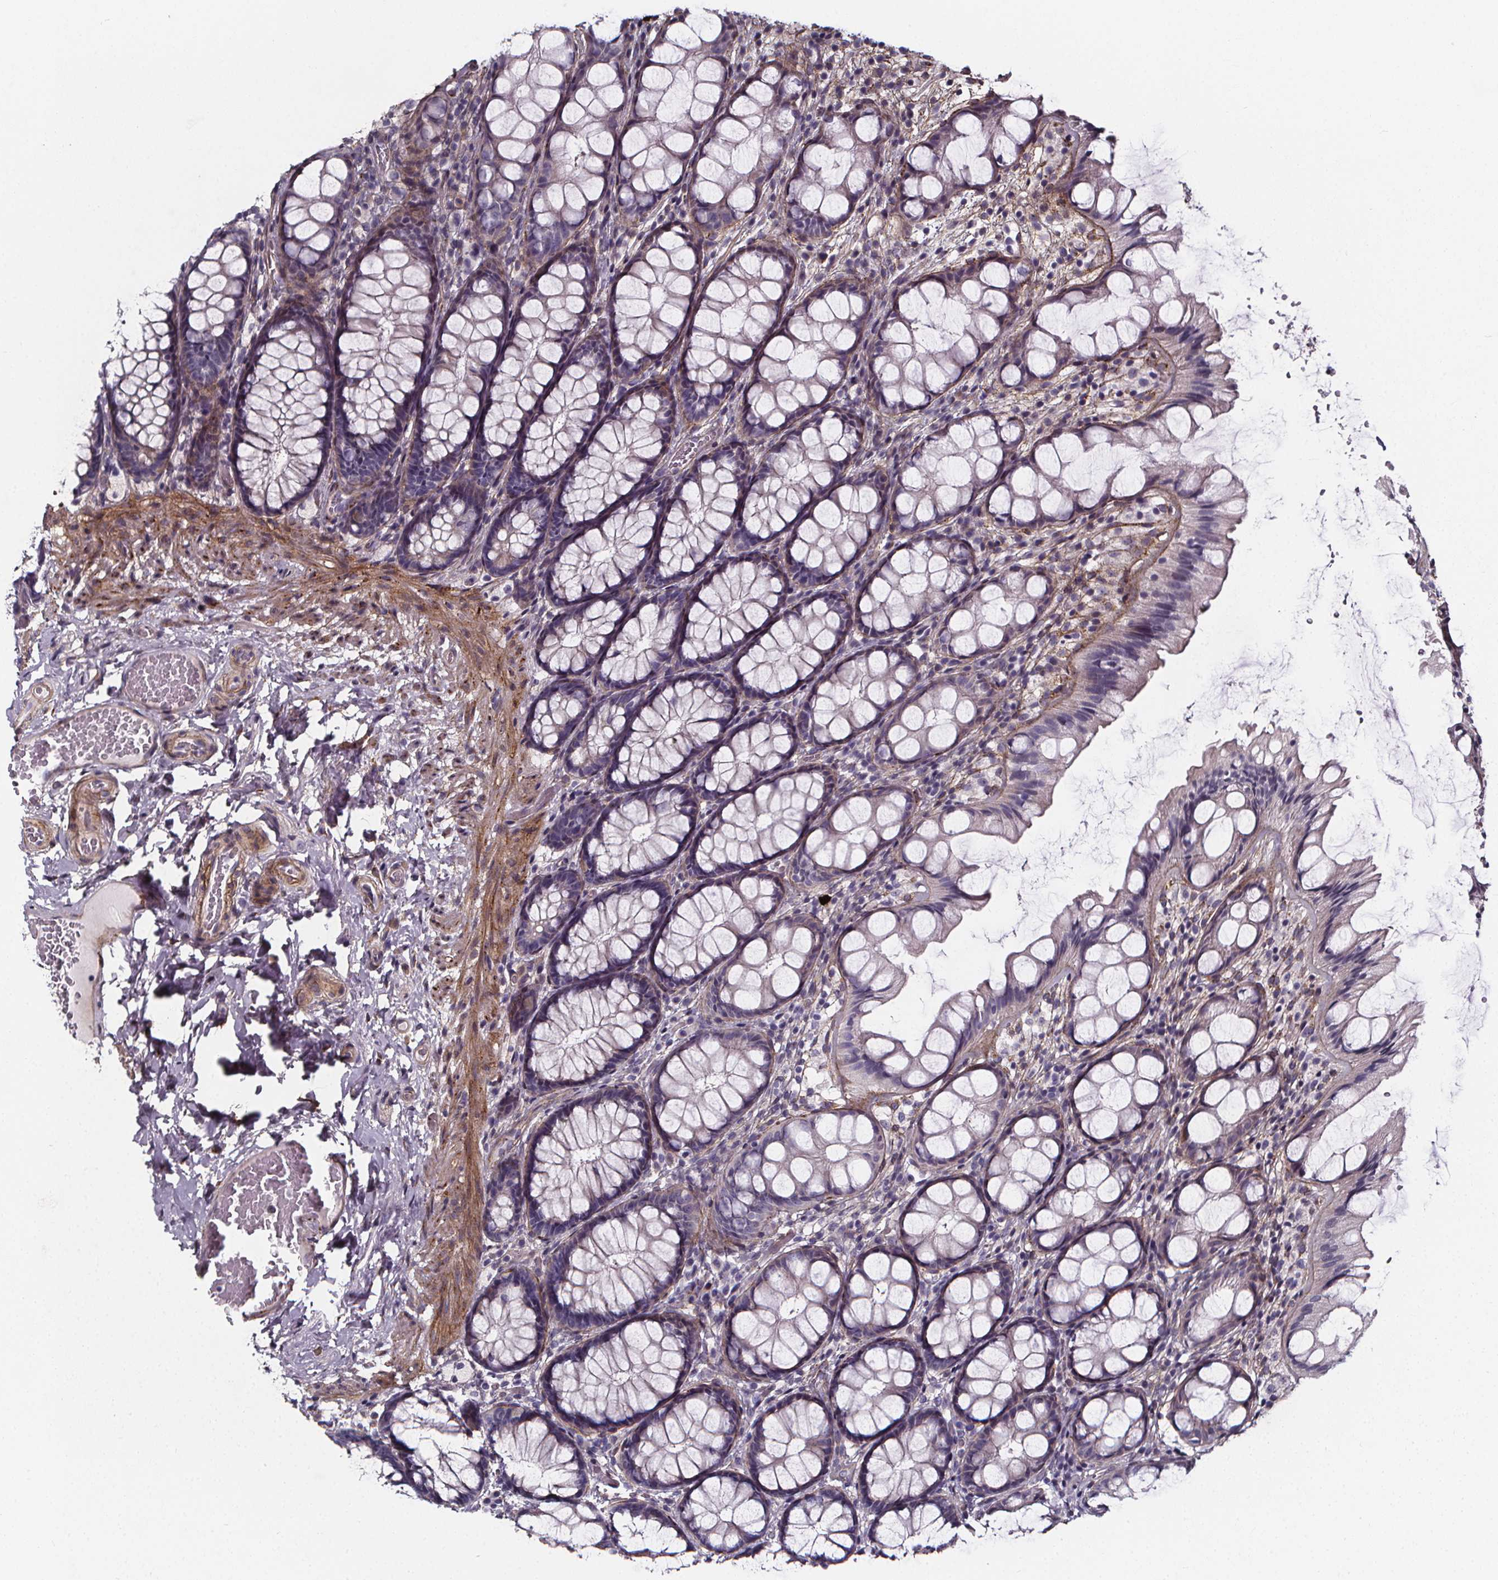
{"staining": {"intensity": "negative", "quantity": "none", "location": "none"}, "tissue": "colon", "cell_type": "Endothelial cells", "image_type": "normal", "snomed": [{"axis": "morphology", "description": "Normal tissue, NOS"}, {"axis": "topography", "description": "Colon"}], "caption": "Immunohistochemistry (IHC) of unremarkable colon demonstrates no positivity in endothelial cells. (DAB (3,3'-diaminobenzidine) immunohistochemistry (IHC) with hematoxylin counter stain).", "gene": "AEBP1", "patient": {"sex": "male", "age": 47}}